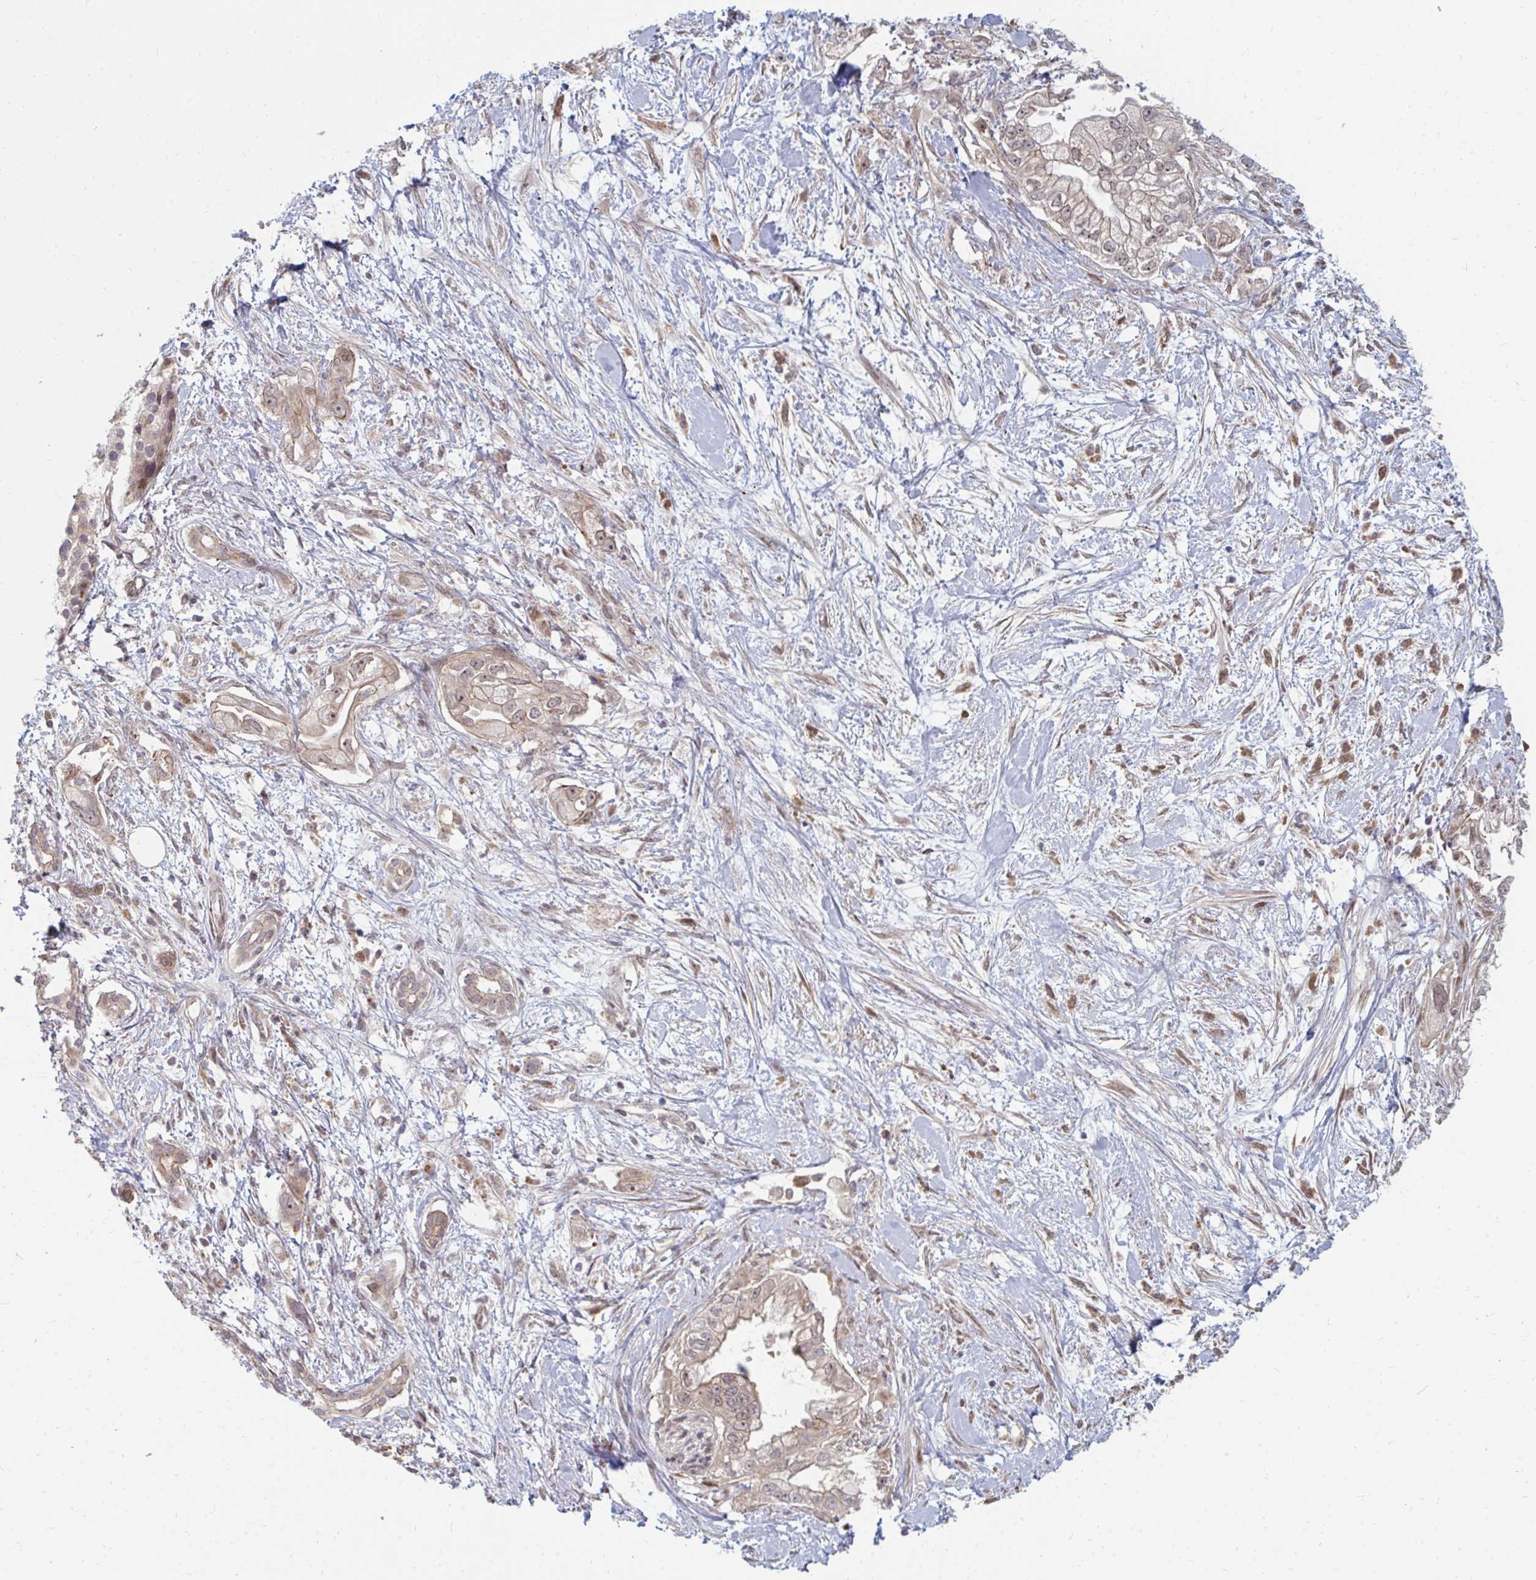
{"staining": {"intensity": "weak", "quantity": ">75%", "location": "cytoplasmic/membranous,nuclear"}, "tissue": "pancreatic cancer", "cell_type": "Tumor cells", "image_type": "cancer", "snomed": [{"axis": "morphology", "description": "Adenocarcinoma, NOS"}, {"axis": "topography", "description": "Pancreas"}], "caption": "Human pancreatic adenocarcinoma stained for a protein (brown) reveals weak cytoplasmic/membranous and nuclear positive staining in about >75% of tumor cells.", "gene": "ZNF285", "patient": {"sex": "male", "age": 70}}